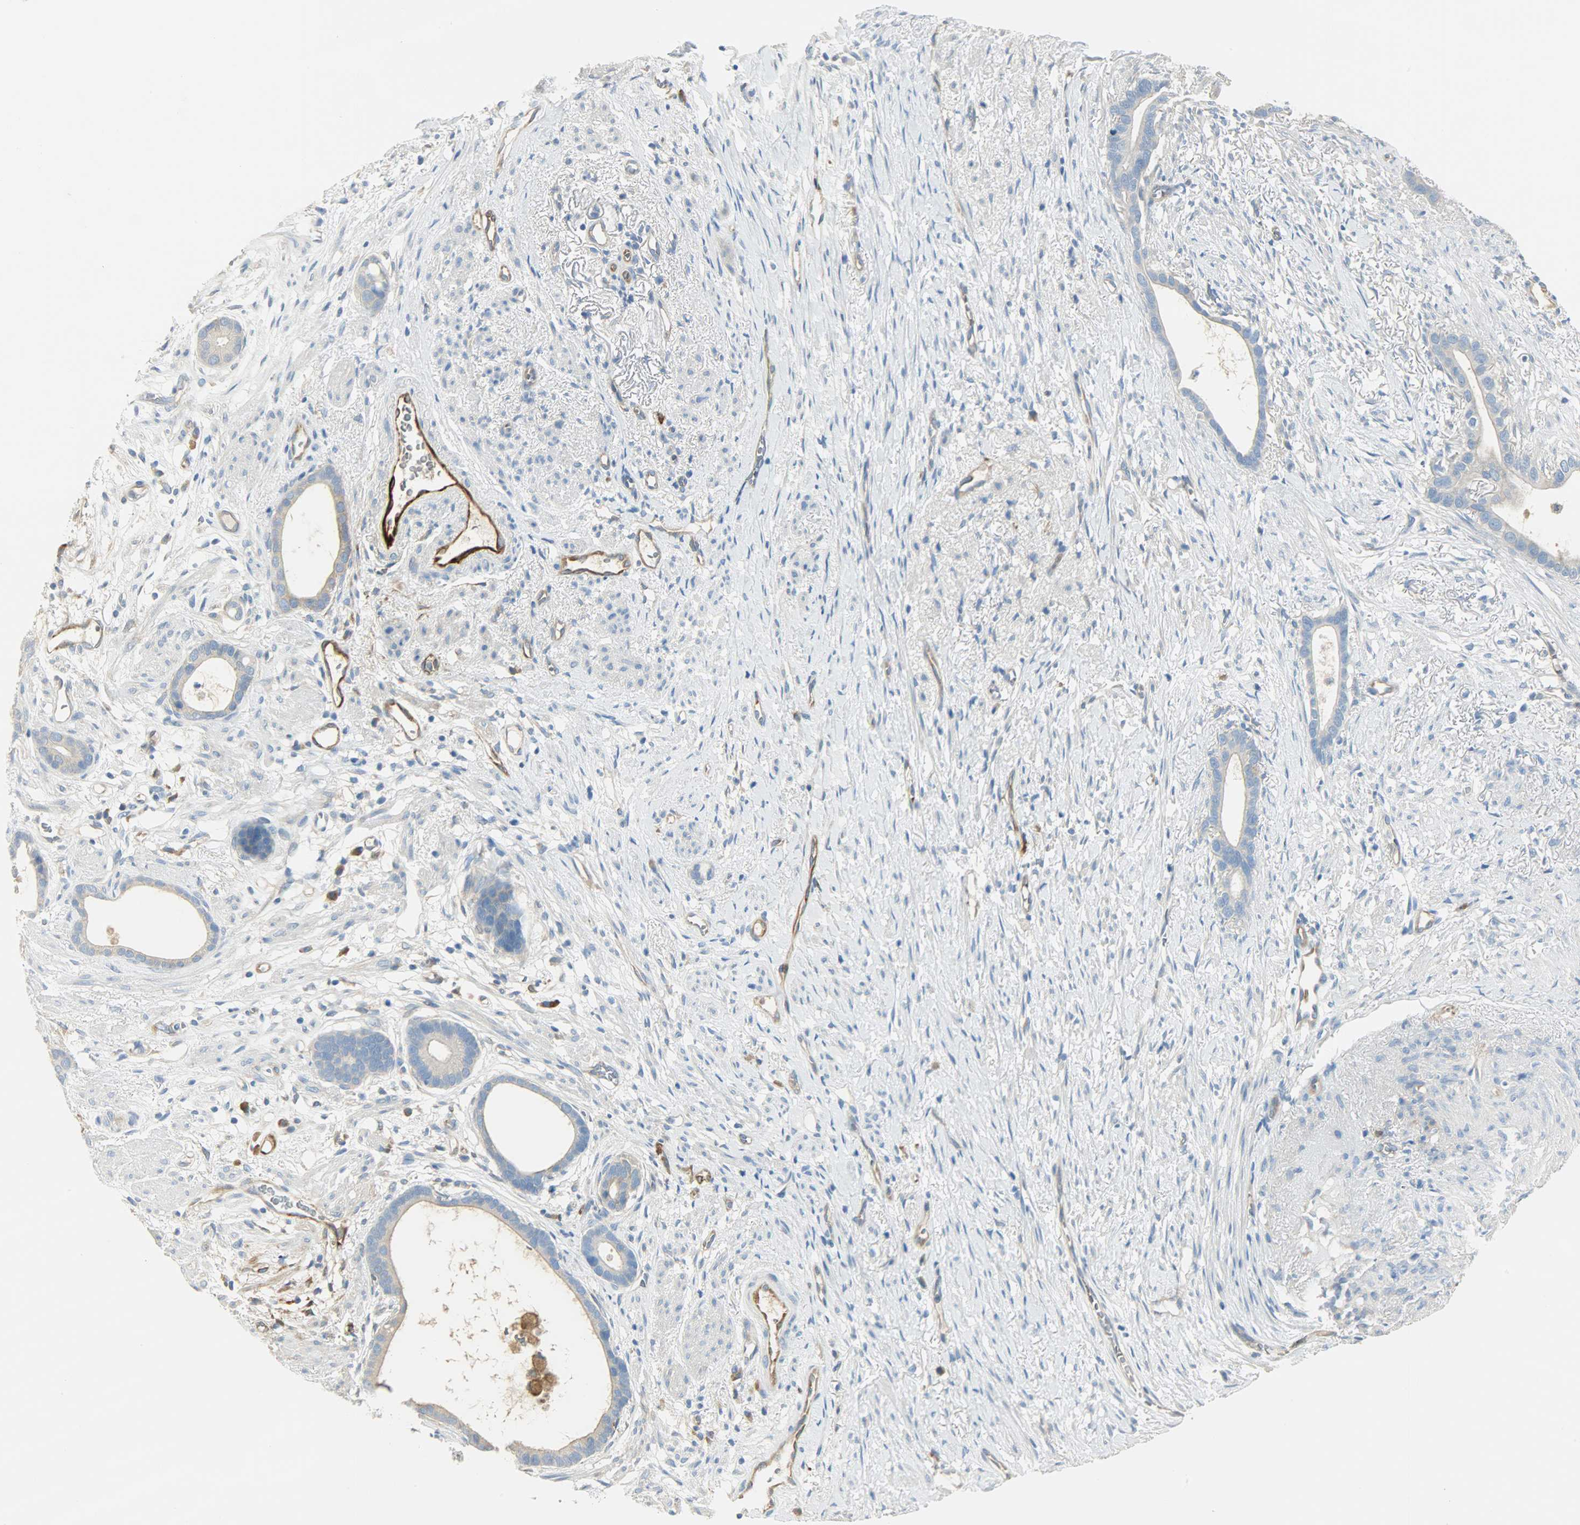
{"staining": {"intensity": "moderate", "quantity": "25%-75%", "location": "cytoplasmic/membranous"}, "tissue": "stomach cancer", "cell_type": "Tumor cells", "image_type": "cancer", "snomed": [{"axis": "morphology", "description": "Adenocarcinoma, NOS"}, {"axis": "topography", "description": "Stomach"}], "caption": "Brown immunohistochemical staining in human stomach cancer shows moderate cytoplasmic/membranous expression in approximately 25%-75% of tumor cells.", "gene": "WARS1", "patient": {"sex": "female", "age": 75}}